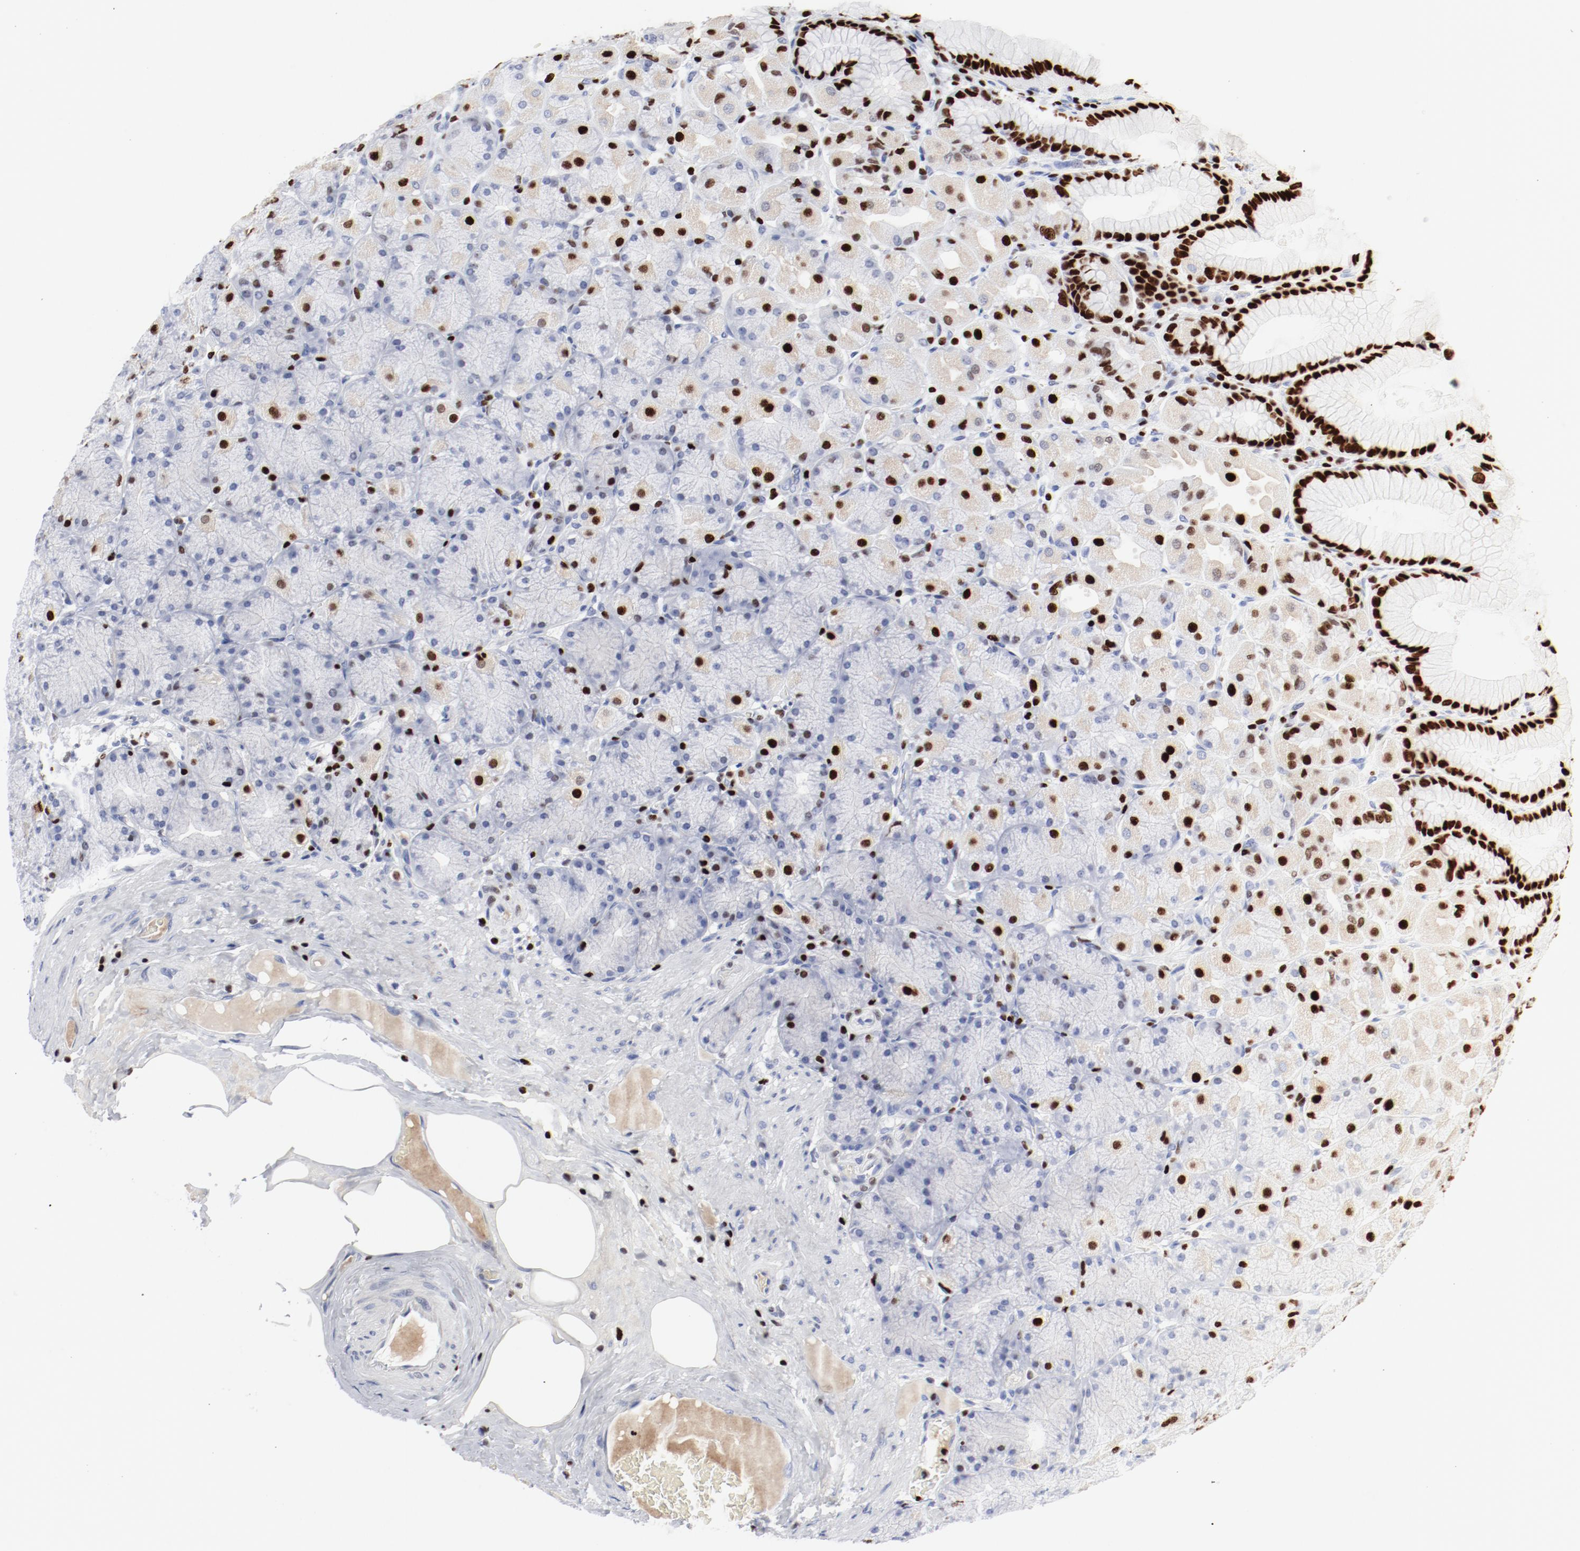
{"staining": {"intensity": "strong", "quantity": ">75%", "location": "nuclear"}, "tissue": "stomach", "cell_type": "Glandular cells", "image_type": "normal", "snomed": [{"axis": "morphology", "description": "Normal tissue, NOS"}, {"axis": "topography", "description": "Stomach, upper"}], "caption": "Glandular cells exhibit high levels of strong nuclear expression in about >75% of cells in normal stomach. Nuclei are stained in blue.", "gene": "SMARCC2", "patient": {"sex": "female", "age": 56}}